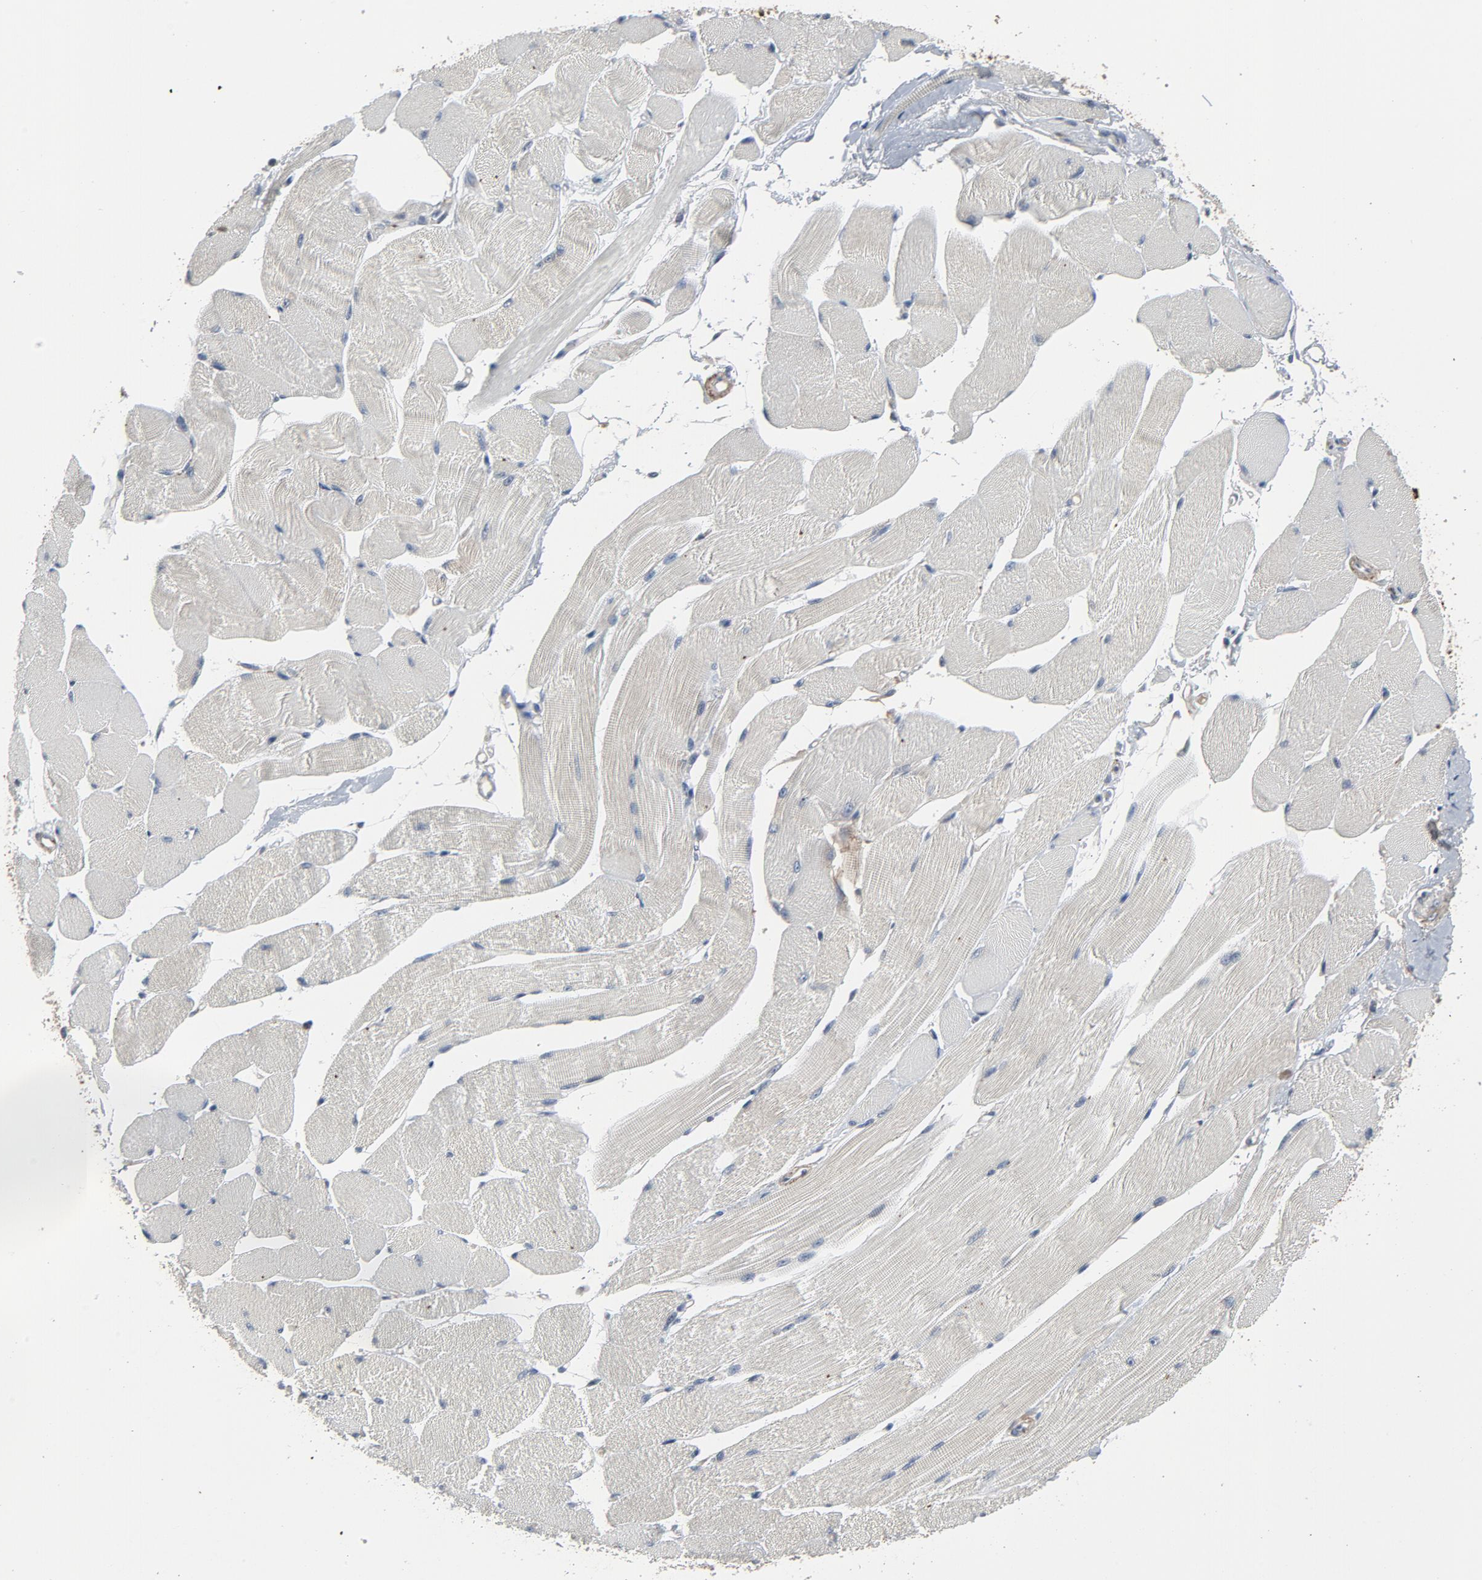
{"staining": {"intensity": "negative", "quantity": "none", "location": "none"}, "tissue": "skeletal muscle", "cell_type": "Myocytes", "image_type": "normal", "snomed": [{"axis": "morphology", "description": "Normal tissue, NOS"}, {"axis": "topography", "description": "Skeletal muscle"}, {"axis": "topography", "description": "Peripheral nerve tissue"}], "caption": "This is an IHC histopathology image of benign skeletal muscle. There is no staining in myocytes.", "gene": "PDZD4", "patient": {"sex": "female", "age": 84}}